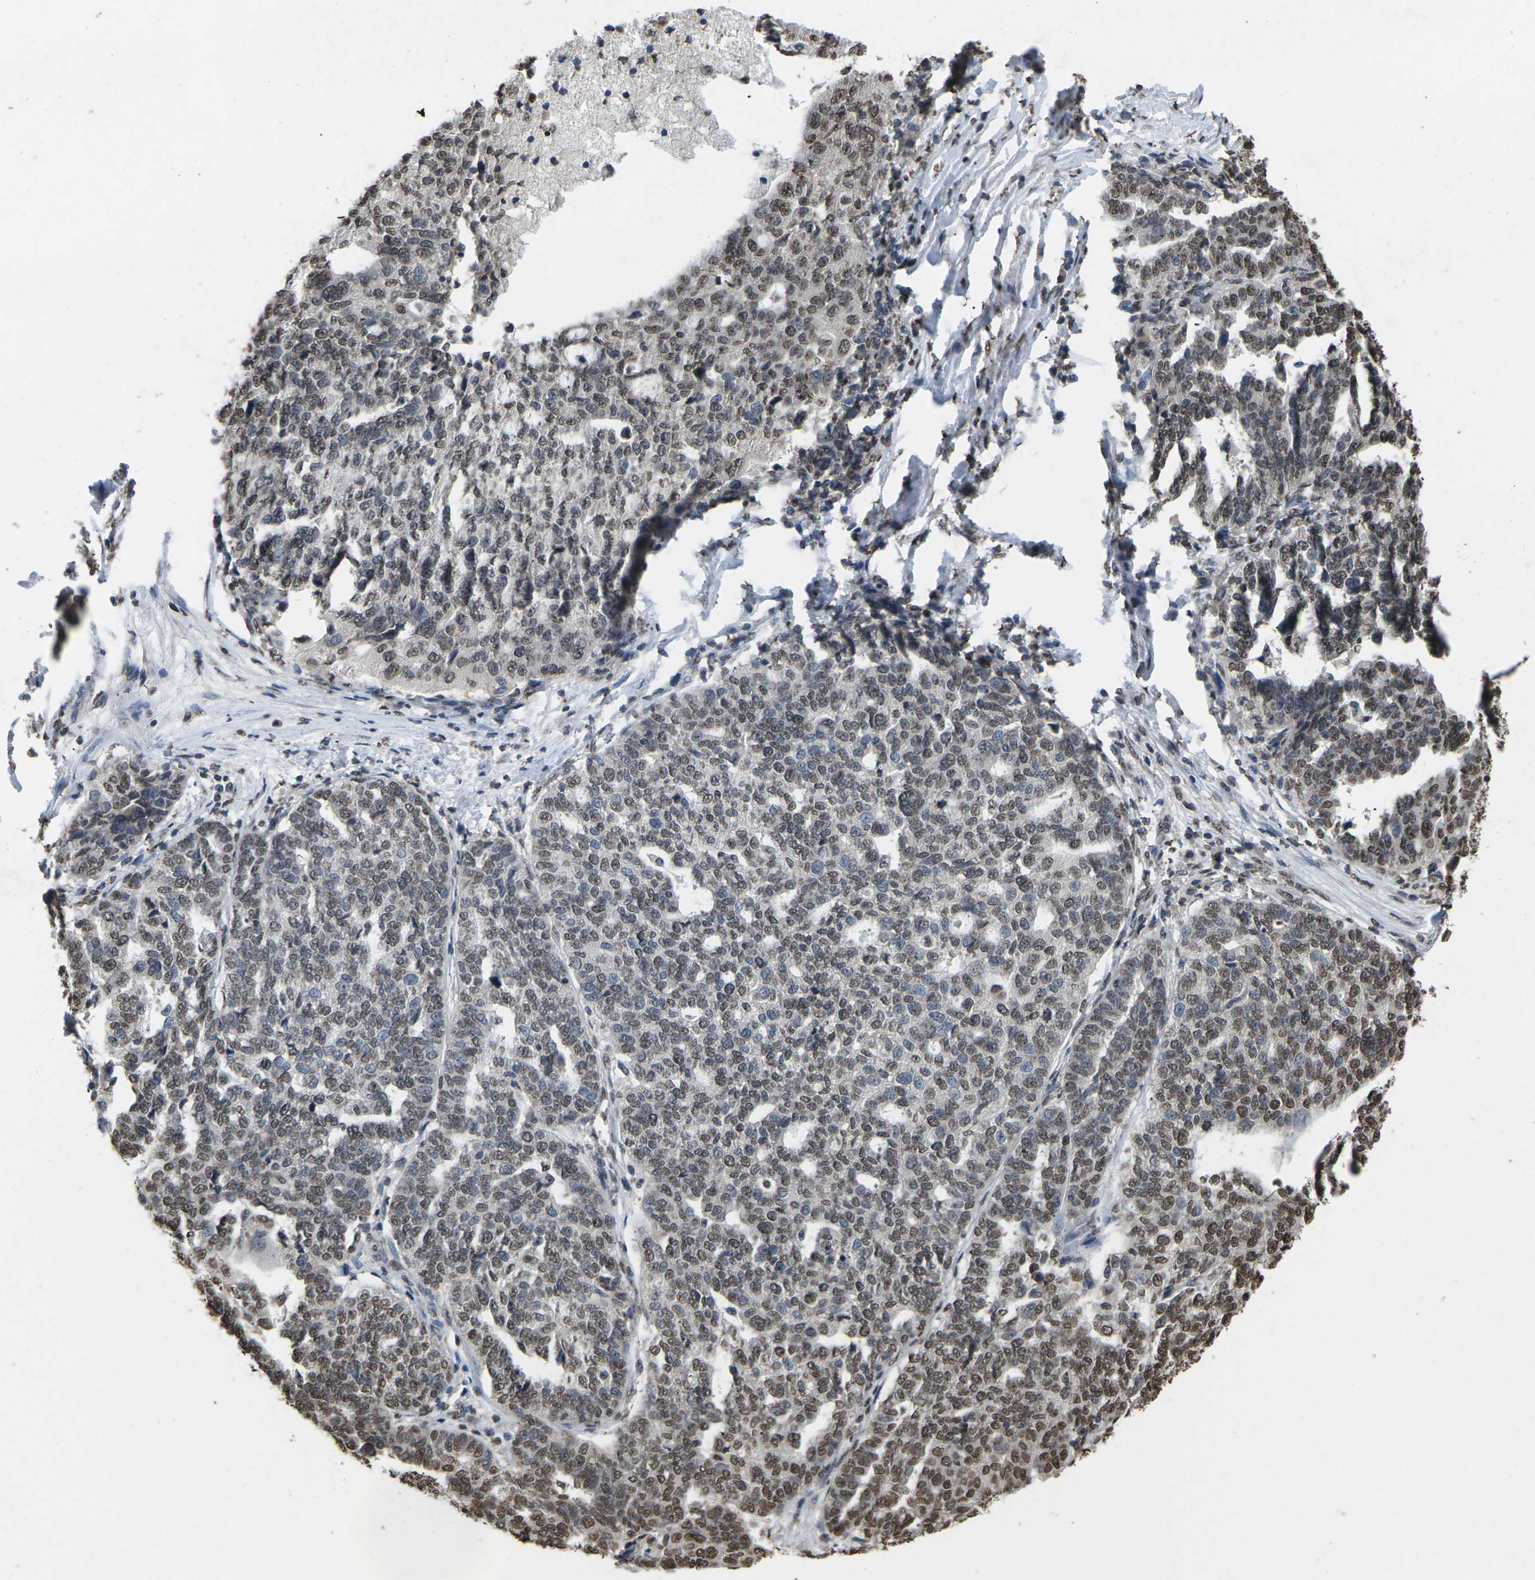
{"staining": {"intensity": "moderate", "quantity": ">75%", "location": "nuclear"}, "tissue": "ovarian cancer", "cell_type": "Tumor cells", "image_type": "cancer", "snomed": [{"axis": "morphology", "description": "Cystadenocarcinoma, serous, NOS"}, {"axis": "topography", "description": "Ovary"}], "caption": "Human serous cystadenocarcinoma (ovarian) stained with a brown dye shows moderate nuclear positive staining in about >75% of tumor cells.", "gene": "EMSY", "patient": {"sex": "female", "age": 59}}